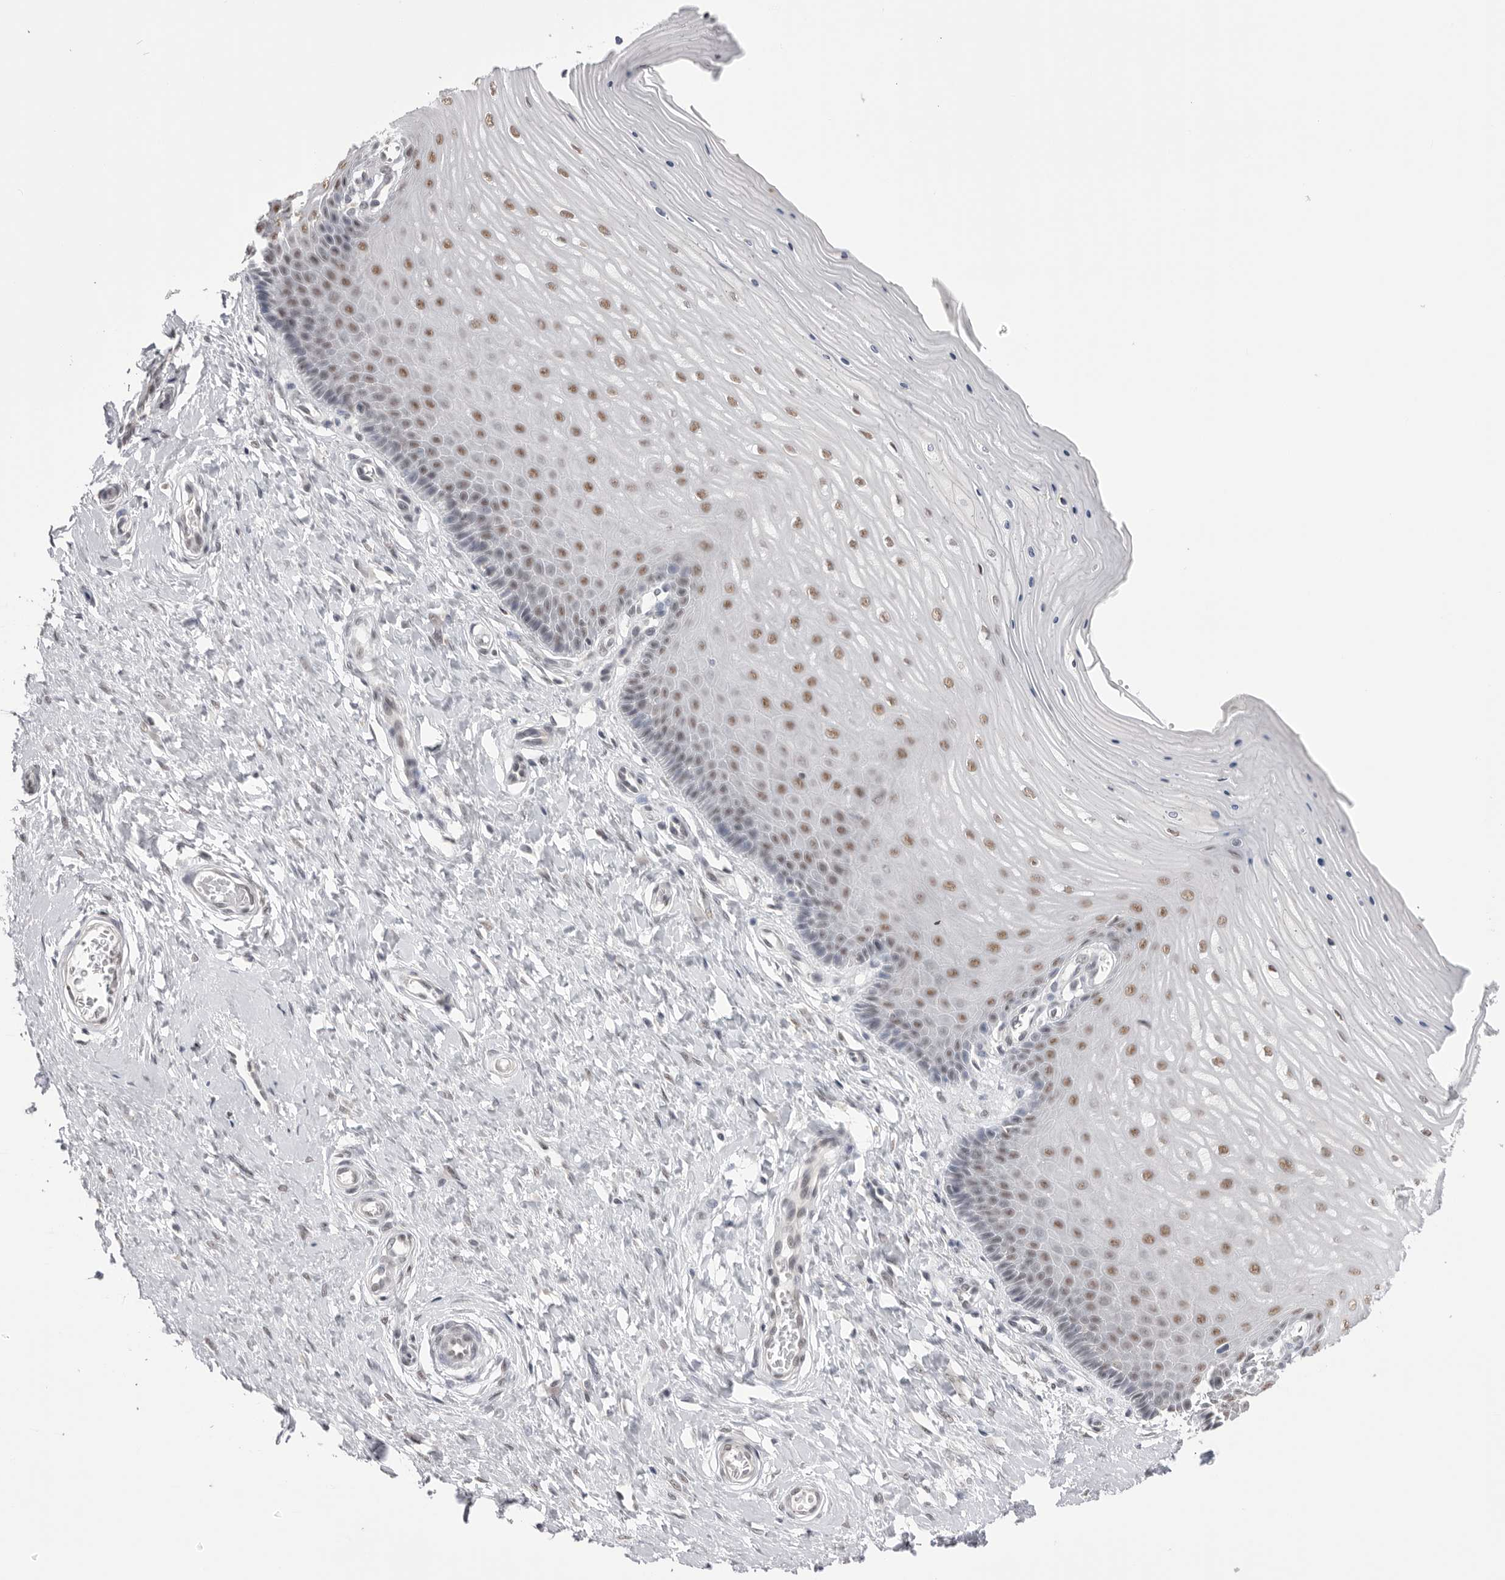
{"staining": {"intensity": "negative", "quantity": "none", "location": "none"}, "tissue": "cervix", "cell_type": "Glandular cells", "image_type": "normal", "snomed": [{"axis": "morphology", "description": "Normal tissue, NOS"}, {"axis": "topography", "description": "Cervix"}], "caption": "Immunohistochemistry photomicrograph of unremarkable human cervix stained for a protein (brown), which displays no expression in glandular cells. (IHC, brightfield microscopy, high magnification).", "gene": "BCLAF3", "patient": {"sex": "female", "age": 55}}